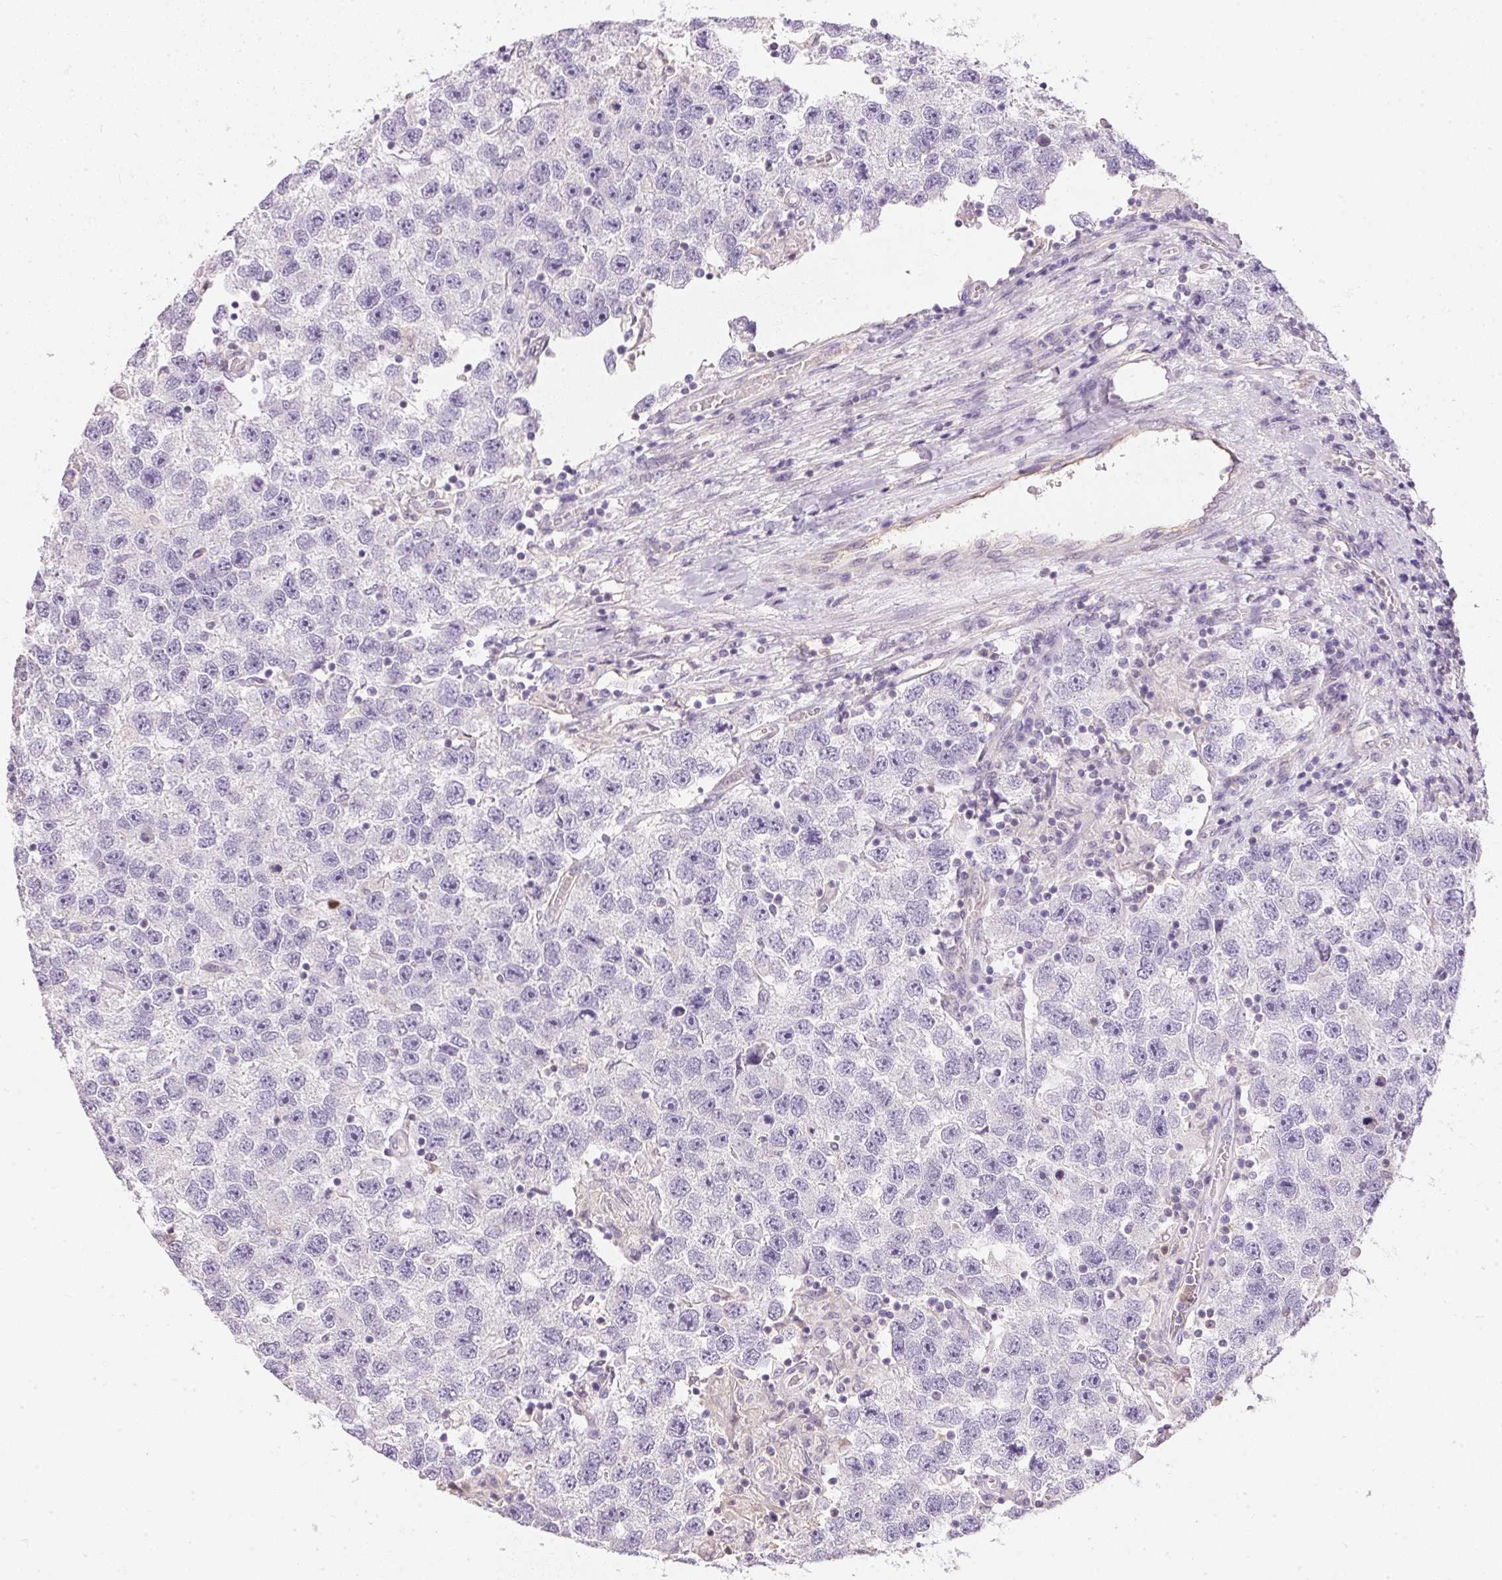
{"staining": {"intensity": "negative", "quantity": "none", "location": "none"}, "tissue": "testis cancer", "cell_type": "Tumor cells", "image_type": "cancer", "snomed": [{"axis": "morphology", "description": "Seminoma, NOS"}, {"axis": "topography", "description": "Testis"}], "caption": "Immunohistochemical staining of human testis cancer (seminoma) displays no significant staining in tumor cells.", "gene": "S100A3", "patient": {"sex": "male", "age": 26}}